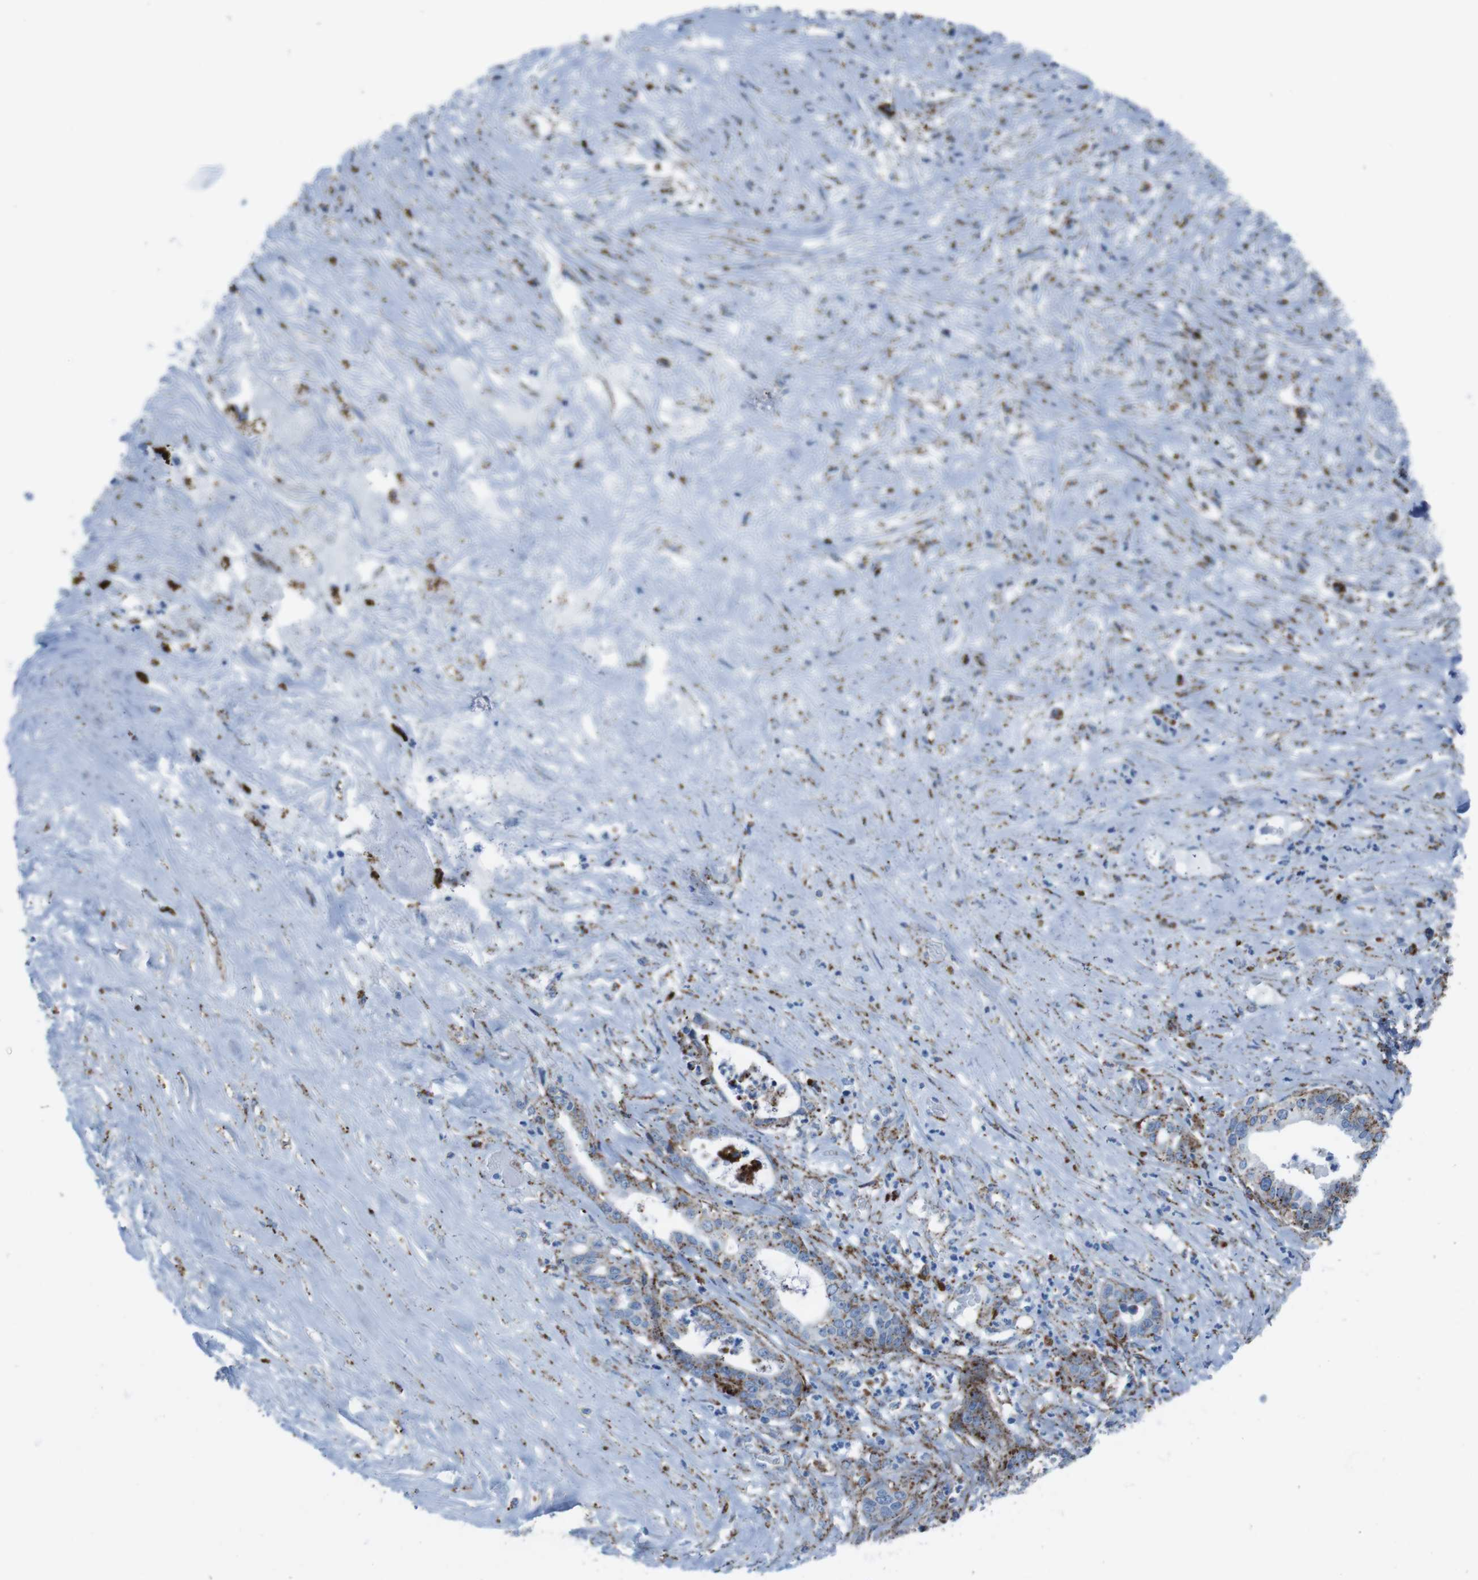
{"staining": {"intensity": "moderate", "quantity": ">75%", "location": "cytoplasmic/membranous"}, "tissue": "liver cancer", "cell_type": "Tumor cells", "image_type": "cancer", "snomed": [{"axis": "morphology", "description": "Cholangiocarcinoma"}, {"axis": "topography", "description": "Liver"}], "caption": "Brown immunohistochemical staining in human liver cancer demonstrates moderate cytoplasmic/membranous positivity in about >75% of tumor cells. (Brightfield microscopy of DAB IHC at high magnification).", "gene": "SCARB2", "patient": {"sex": "female", "age": 61}}